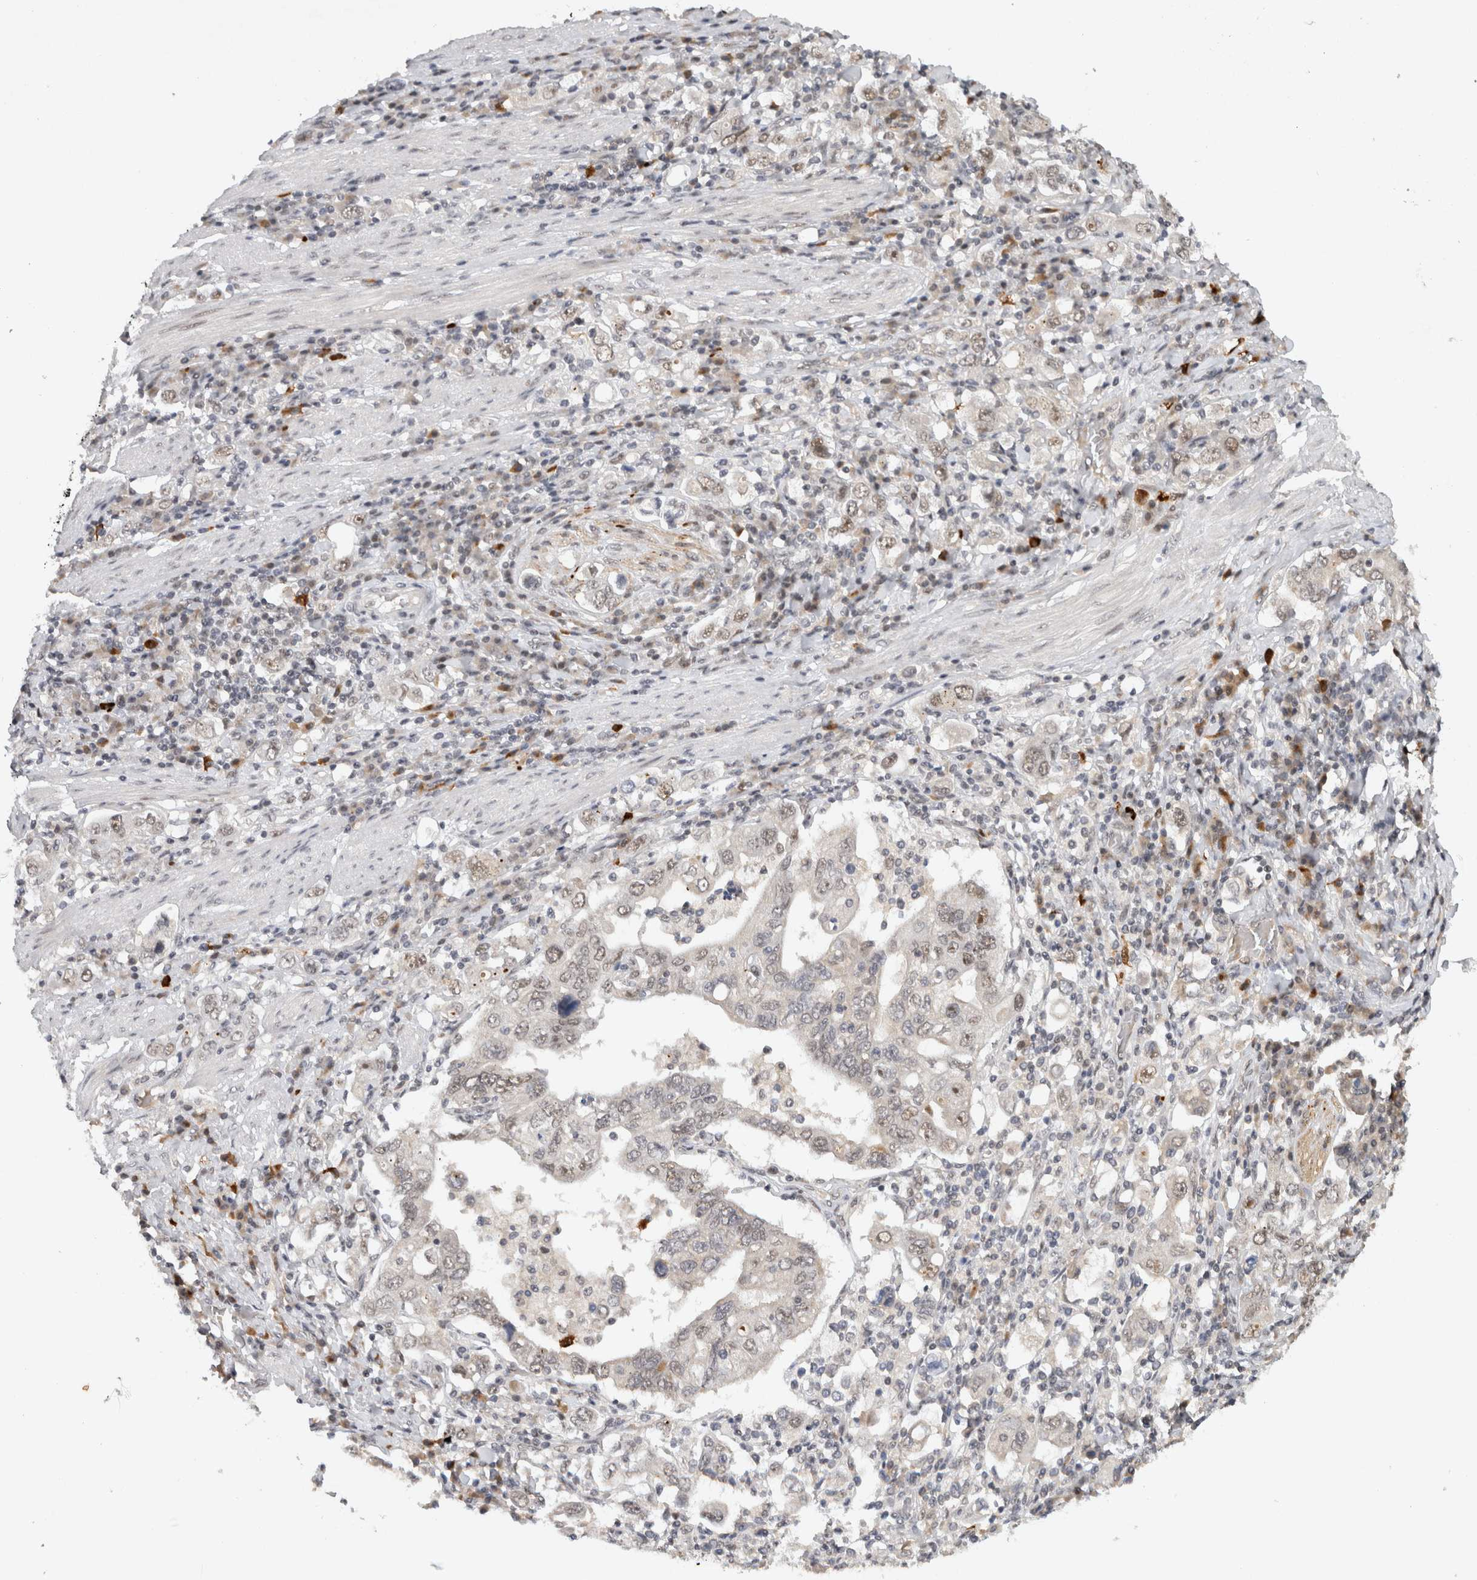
{"staining": {"intensity": "weak", "quantity": "<25%", "location": "nuclear"}, "tissue": "stomach cancer", "cell_type": "Tumor cells", "image_type": "cancer", "snomed": [{"axis": "morphology", "description": "Adenocarcinoma, NOS"}, {"axis": "topography", "description": "Stomach, upper"}], "caption": "A high-resolution histopathology image shows immunohistochemistry staining of adenocarcinoma (stomach), which displays no significant positivity in tumor cells.", "gene": "HESX1", "patient": {"sex": "male", "age": 62}}